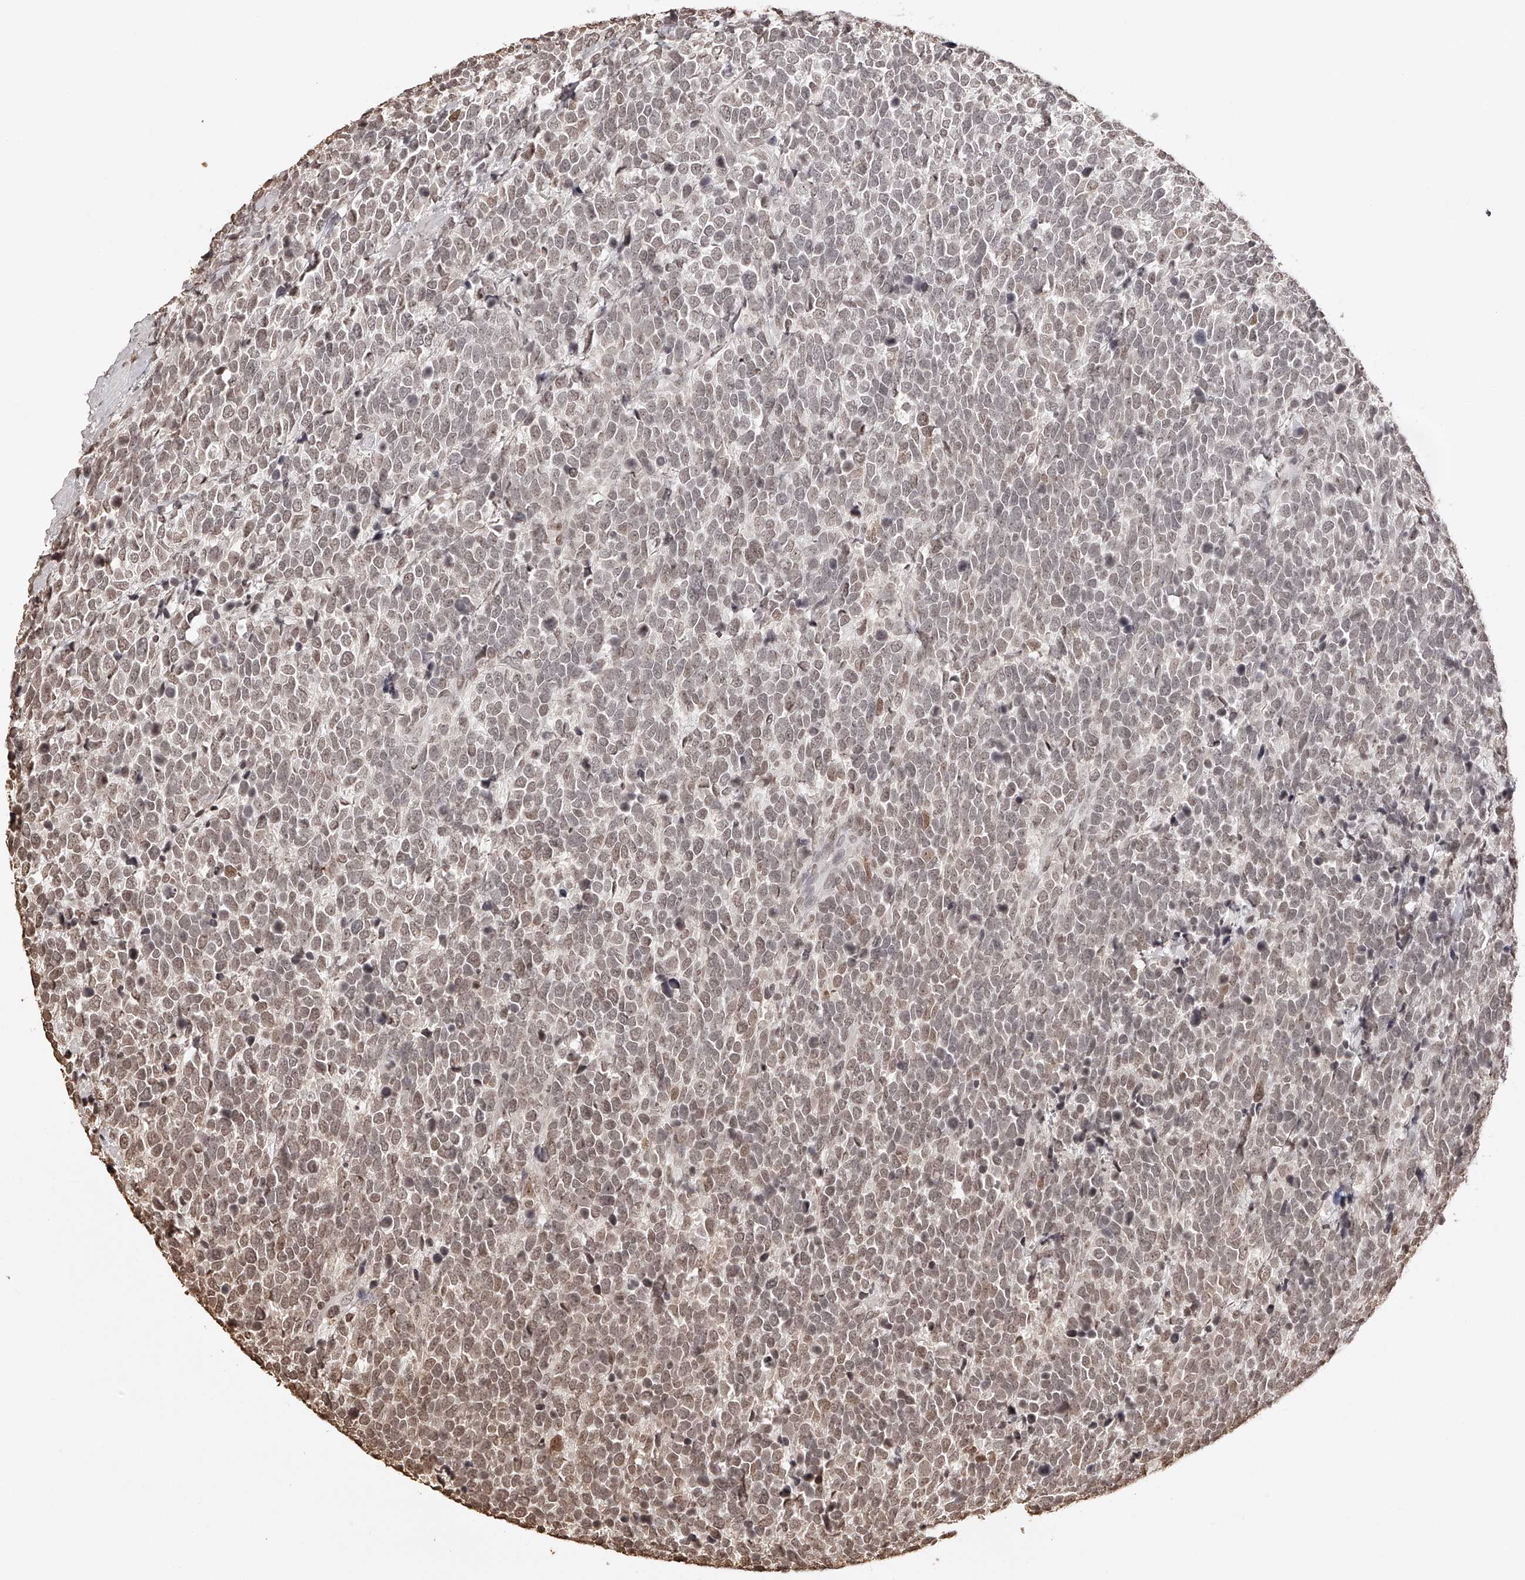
{"staining": {"intensity": "weak", "quantity": ">75%", "location": "nuclear"}, "tissue": "urothelial cancer", "cell_type": "Tumor cells", "image_type": "cancer", "snomed": [{"axis": "morphology", "description": "Urothelial carcinoma, High grade"}, {"axis": "topography", "description": "Urinary bladder"}], "caption": "Protein staining displays weak nuclear staining in approximately >75% of tumor cells in urothelial carcinoma (high-grade).", "gene": "ZNF503", "patient": {"sex": "female", "age": 82}}